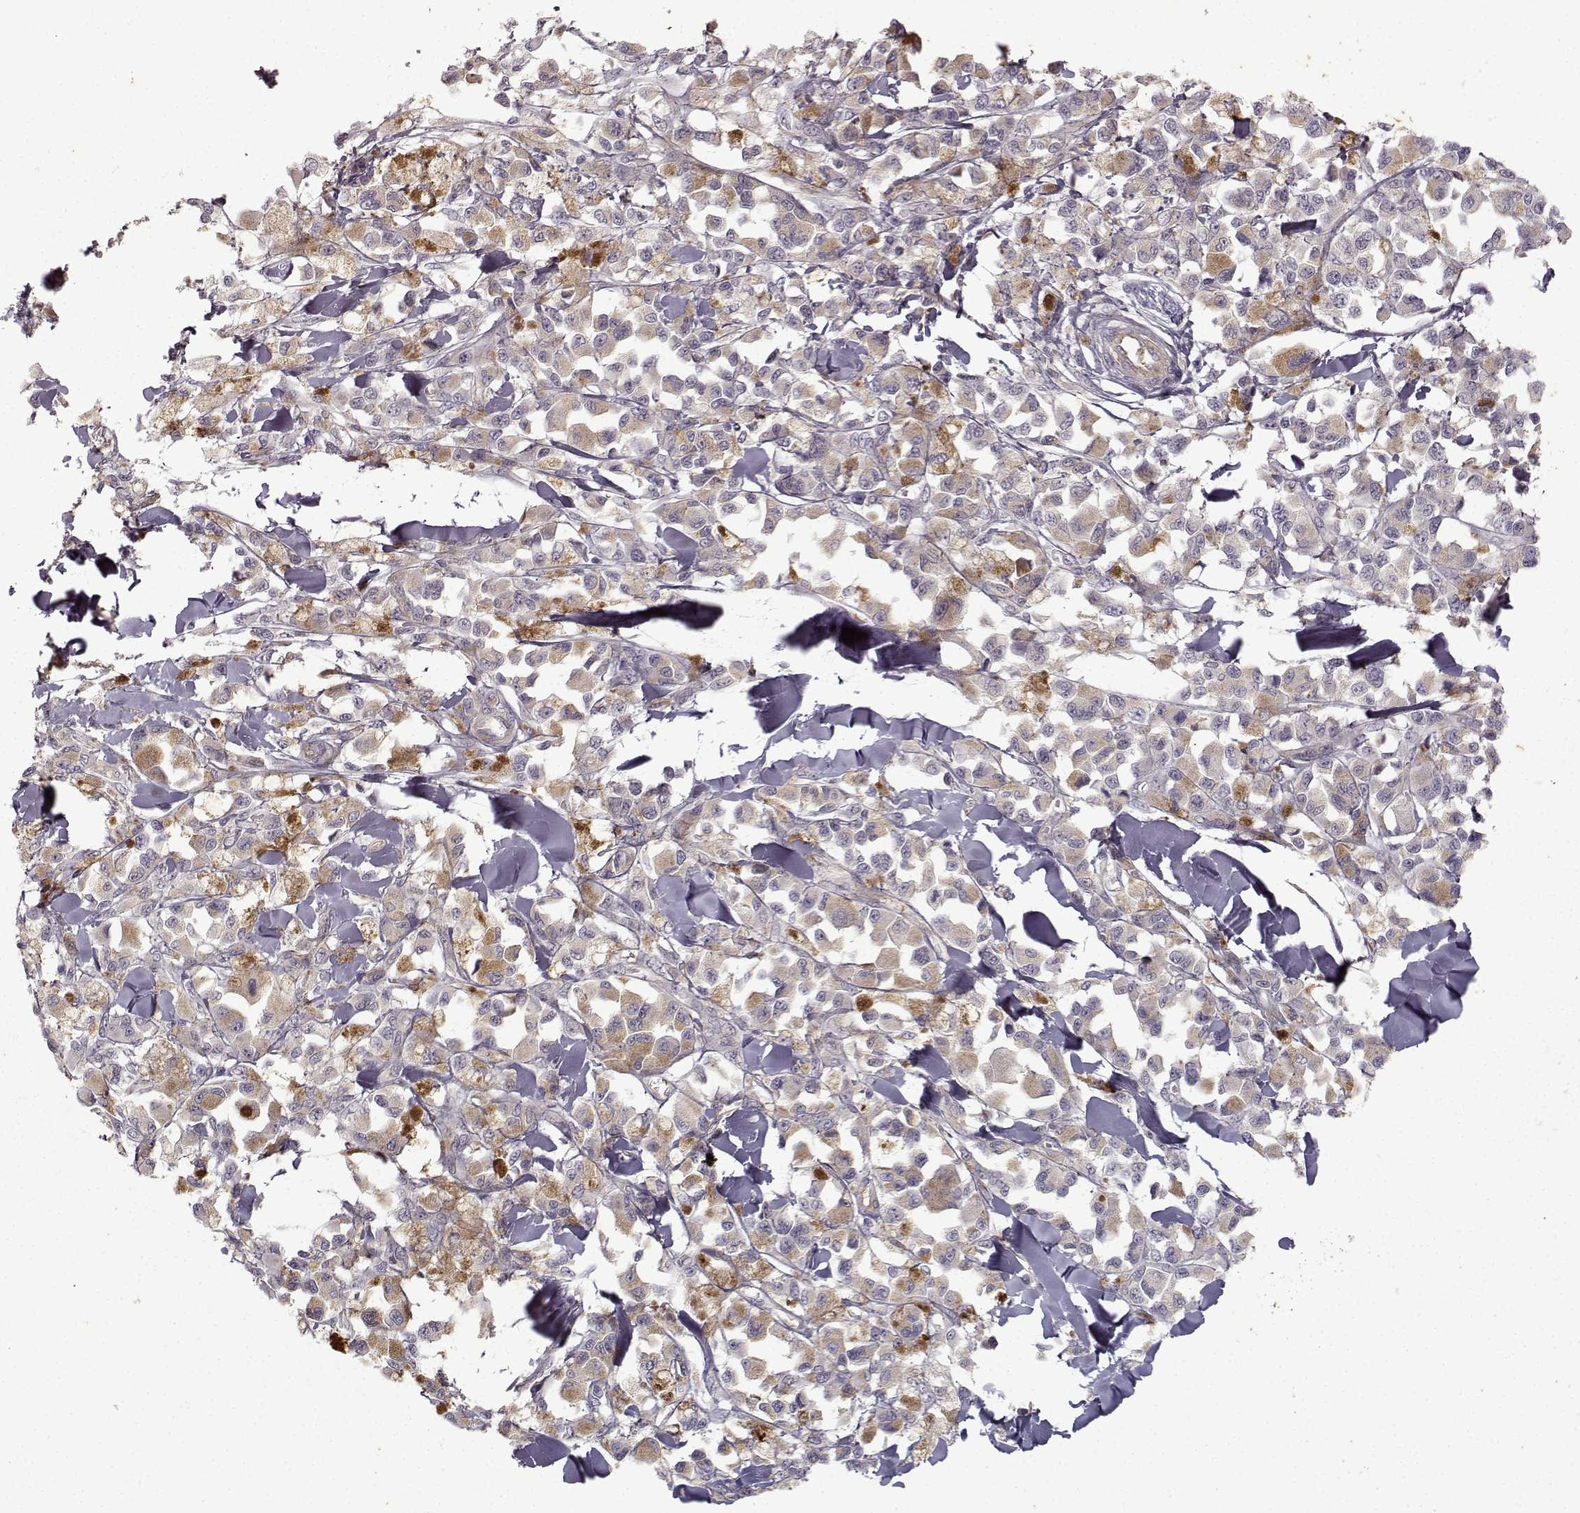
{"staining": {"intensity": "weak", "quantity": "25%-75%", "location": "cytoplasmic/membranous"}, "tissue": "melanoma", "cell_type": "Tumor cells", "image_type": "cancer", "snomed": [{"axis": "morphology", "description": "Malignant melanoma, NOS"}, {"axis": "topography", "description": "Skin"}], "caption": "Immunohistochemistry (IHC) photomicrograph of neoplastic tissue: human melanoma stained using immunohistochemistry demonstrates low levels of weak protein expression localized specifically in the cytoplasmic/membranous of tumor cells, appearing as a cytoplasmic/membranous brown color.", "gene": "OPRD1", "patient": {"sex": "female", "age": 58}}